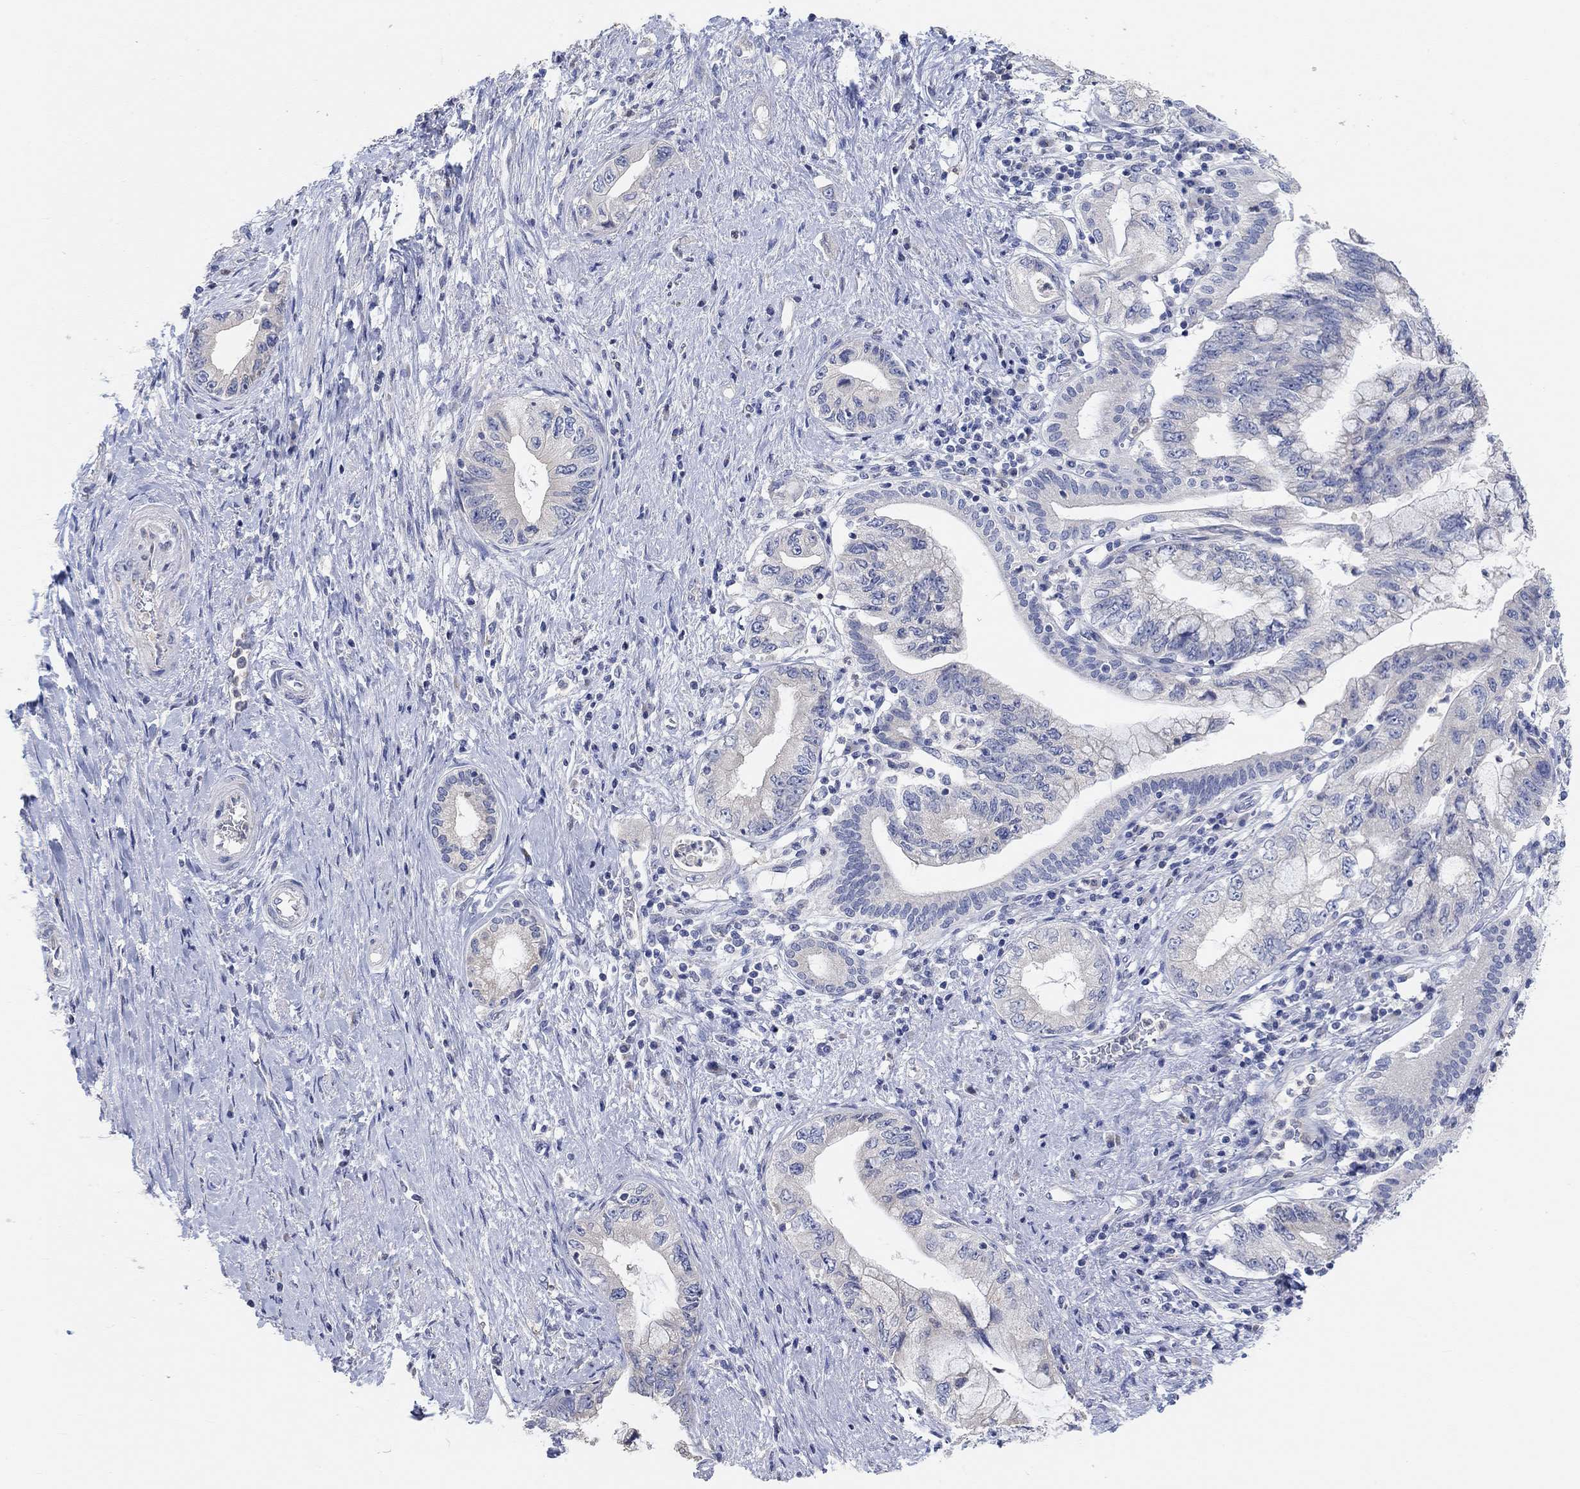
{"staining": {"intensity": "negative", "quantity": "none", "location": "none"}, "tissue": "pancreatic cancer", "cell_type": "Tumor cells", "image_type": "cancer", "snomed": [{"axis": "morphology", "description": "Adenocarcinoma, NOS"}, {"axis": "topography", "description": "Pancreas"}], "caption": "The image demonstrates no significant expression in tumor cells of adenocarcinoma (pancreatic).", "gene": "NLRP14", "patient": {"sex": "female", "age": 73}}